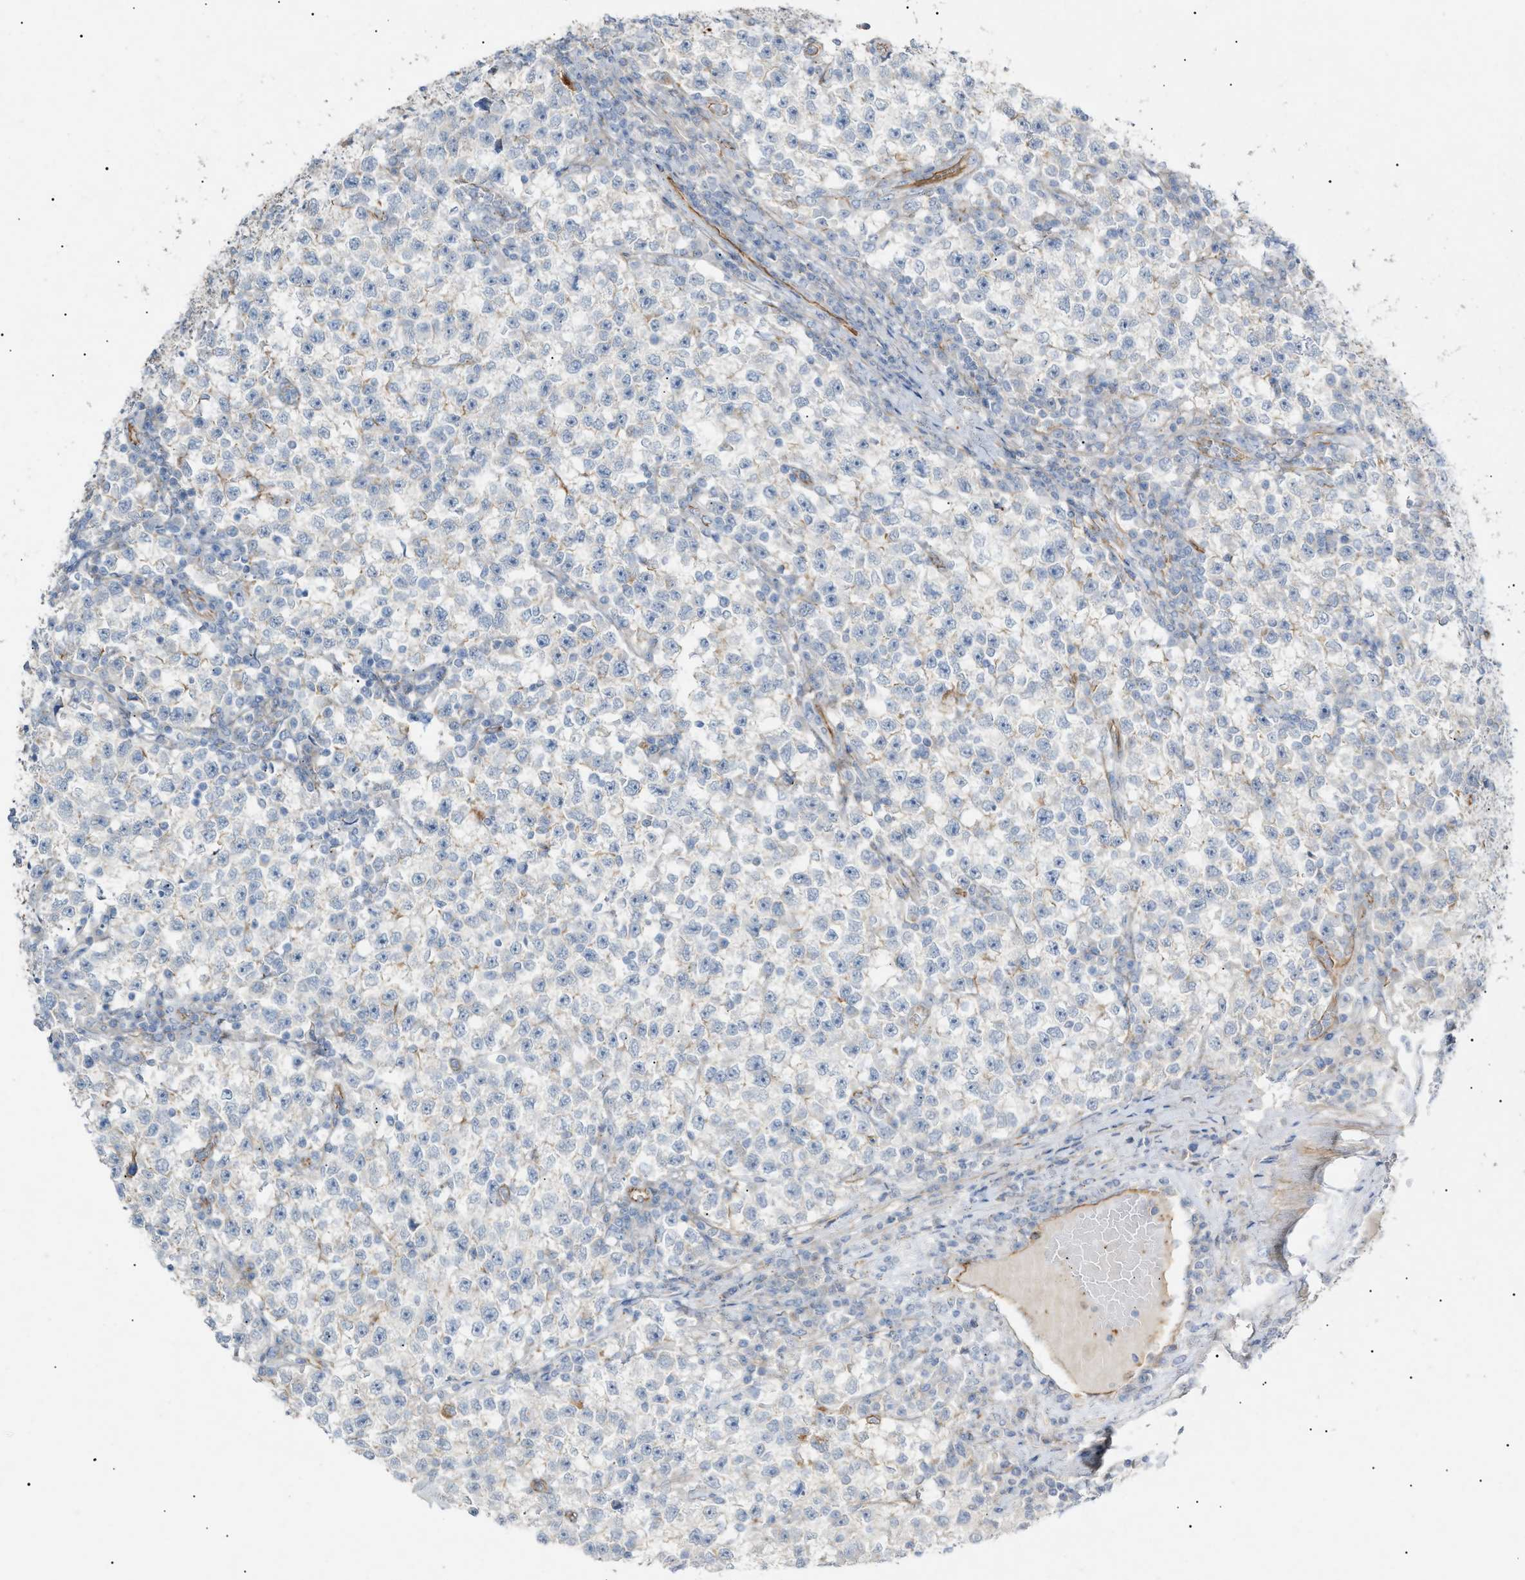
{"staining": {"intensity": "negative", "quantity": "none", "location": "none"}, "tissue": "testis cancer", "cell_type": "Tumor cells", "image_type": "cancer", "snomed": [{"axis": "morphology", "description": "Seminoma, NOS"}, {"axis": "topography", "description": "Testis"}], "caption": "A high-resolution histopathology image shows IHC staining of seminoma (testis), which demonstrates no significant expression in tumor cells.", "gene": "ZFHX2", "patient": {"sex": "male", "age": 22}}